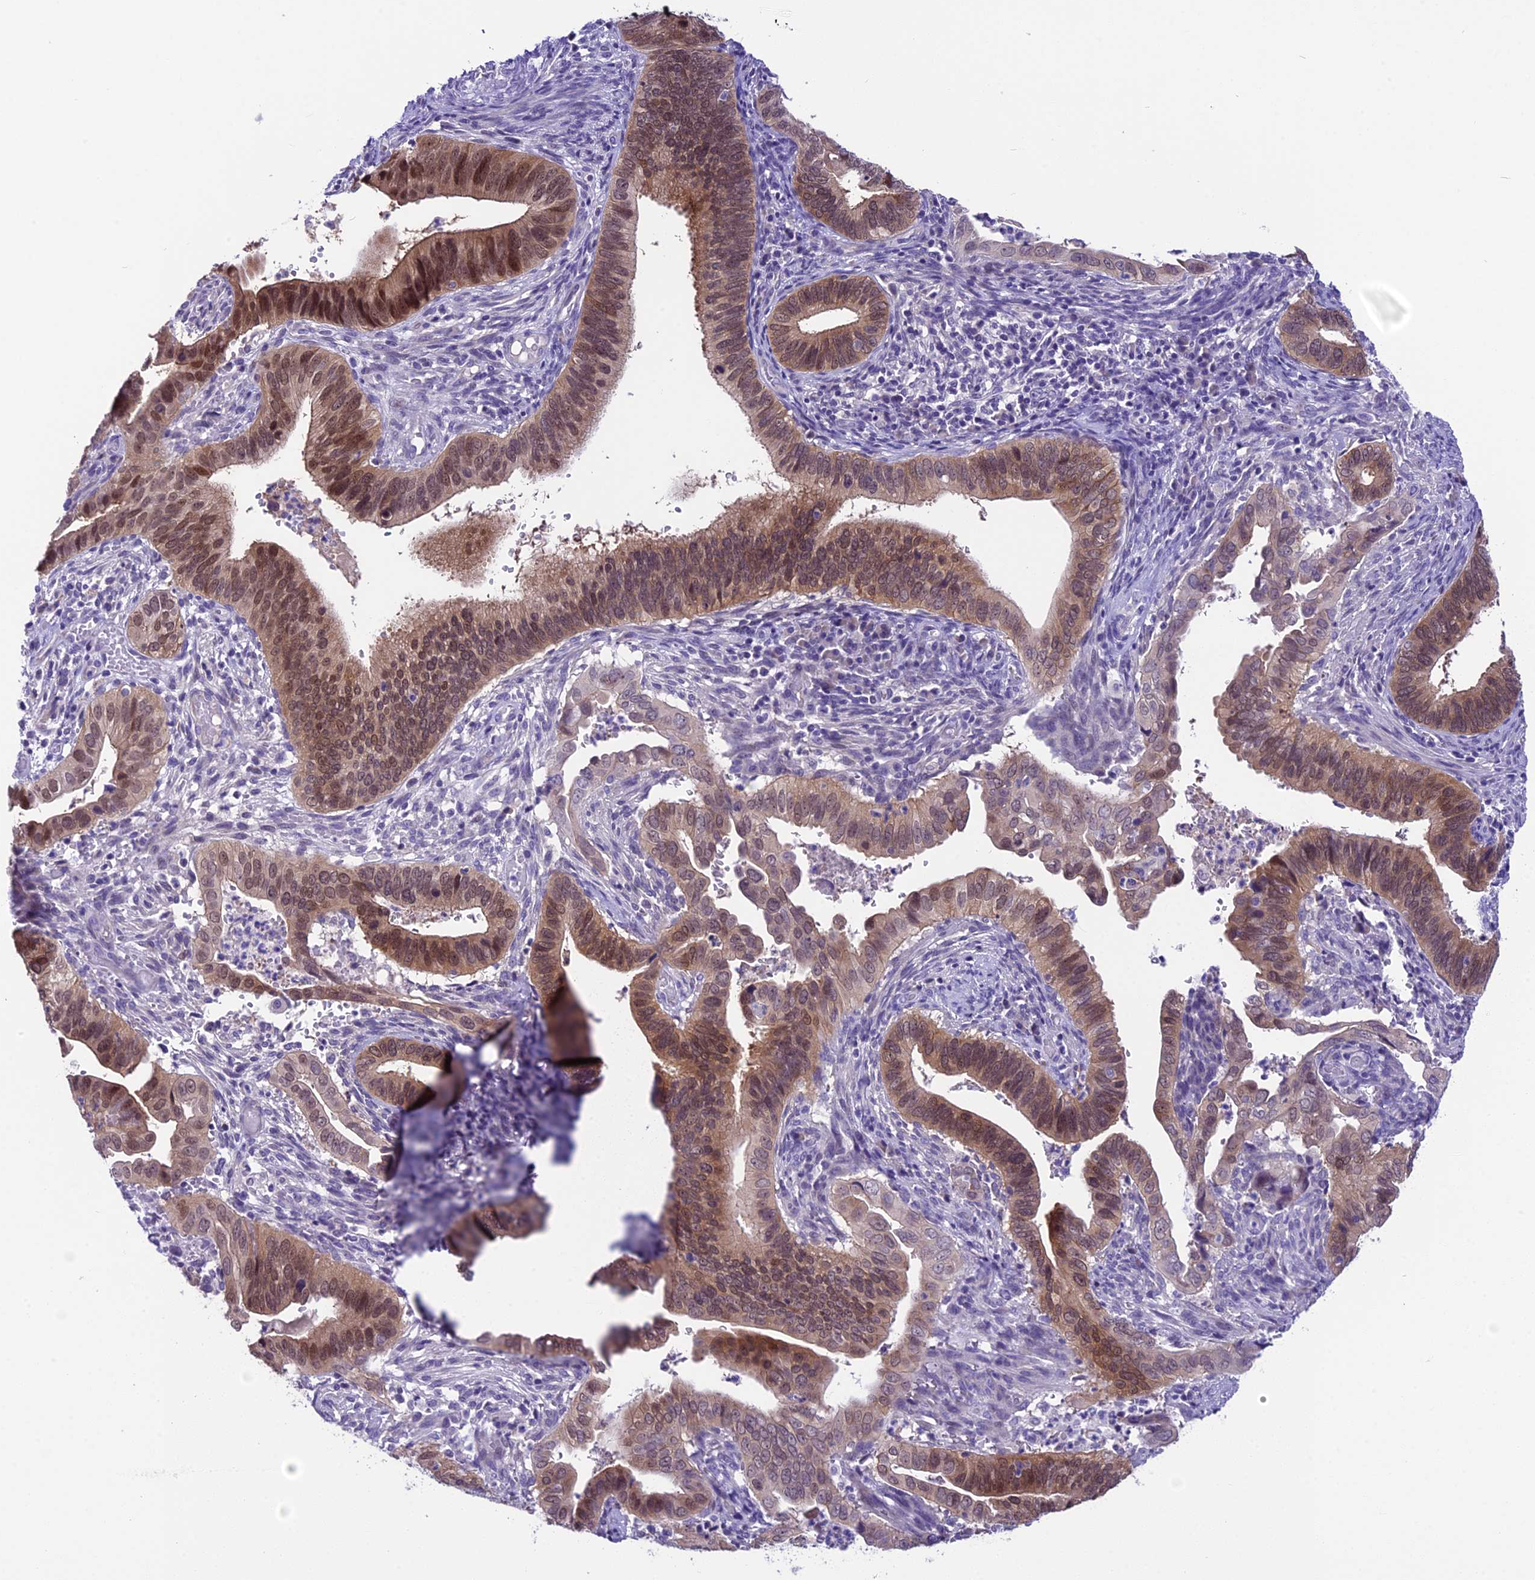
{"staining": {"intensity": "weak", "quantity": "25%-75%", "location": "cytoplasmic/membranous,nuclear"}, "tissue": "cervical cancer", "cell_type": "Tumor cells", "image_type": "cancer", "snomed": [{"axis": "morphology", "description": "Adenocarcinoma, NOS"}, {"axis": "topography", "description": "Cervix"}], "caption": "Adenocarcinoma (cervical) tissue exhibits weak cytoplasmic/membranous and nuclear staining in about 25%-75% of tumor cells, visualized by immunohistochemistry. Ihc stains the protein in brown and the nuclei are stained blue.", "gene": "PRR15", "patient": {"sex": "female", "age": 42}}